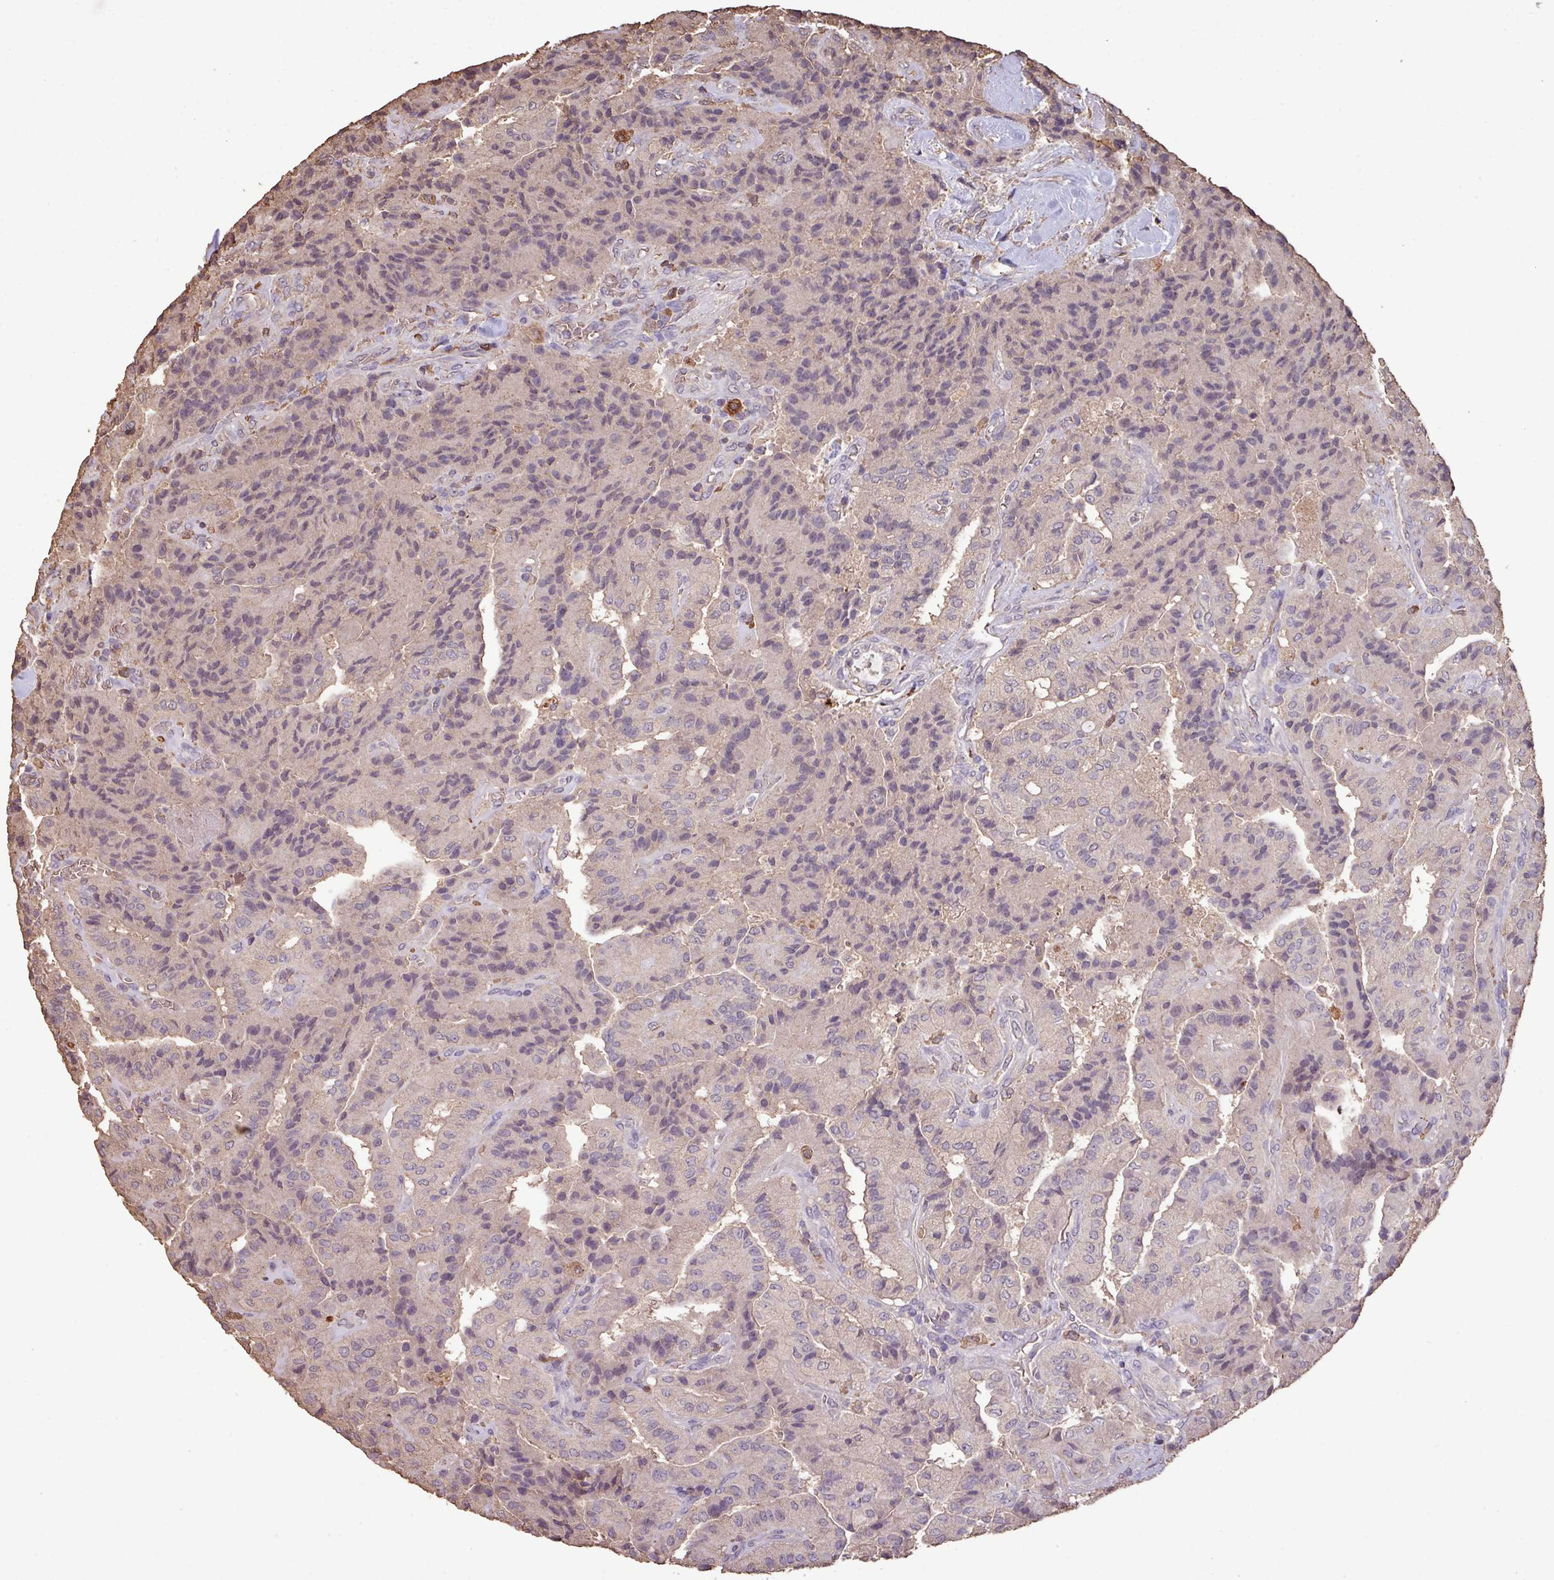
{"staining": {"intensity": "negative", "quantity": "none", "location": "none"}, "tissue": "thyroid cancer", "cell_type": "Tumor cells", "image_type": "cancer", "snomed": [{"axis": "morphology", "description": "Normal tissue, NOS"}, {"axis": "morphology", "description": "Papillary adenocarcinoma, NOS"}, {"axis": "topography", "description": "Thyroid gland"}], "caption": "Immunohistochemistry micrograph of human thyroid cancer stained for a protein (brown), which exhibits no positivity in tumor cells.", "gene": "CAMK2B", "patient": {"sex": "female", "age": 59}}